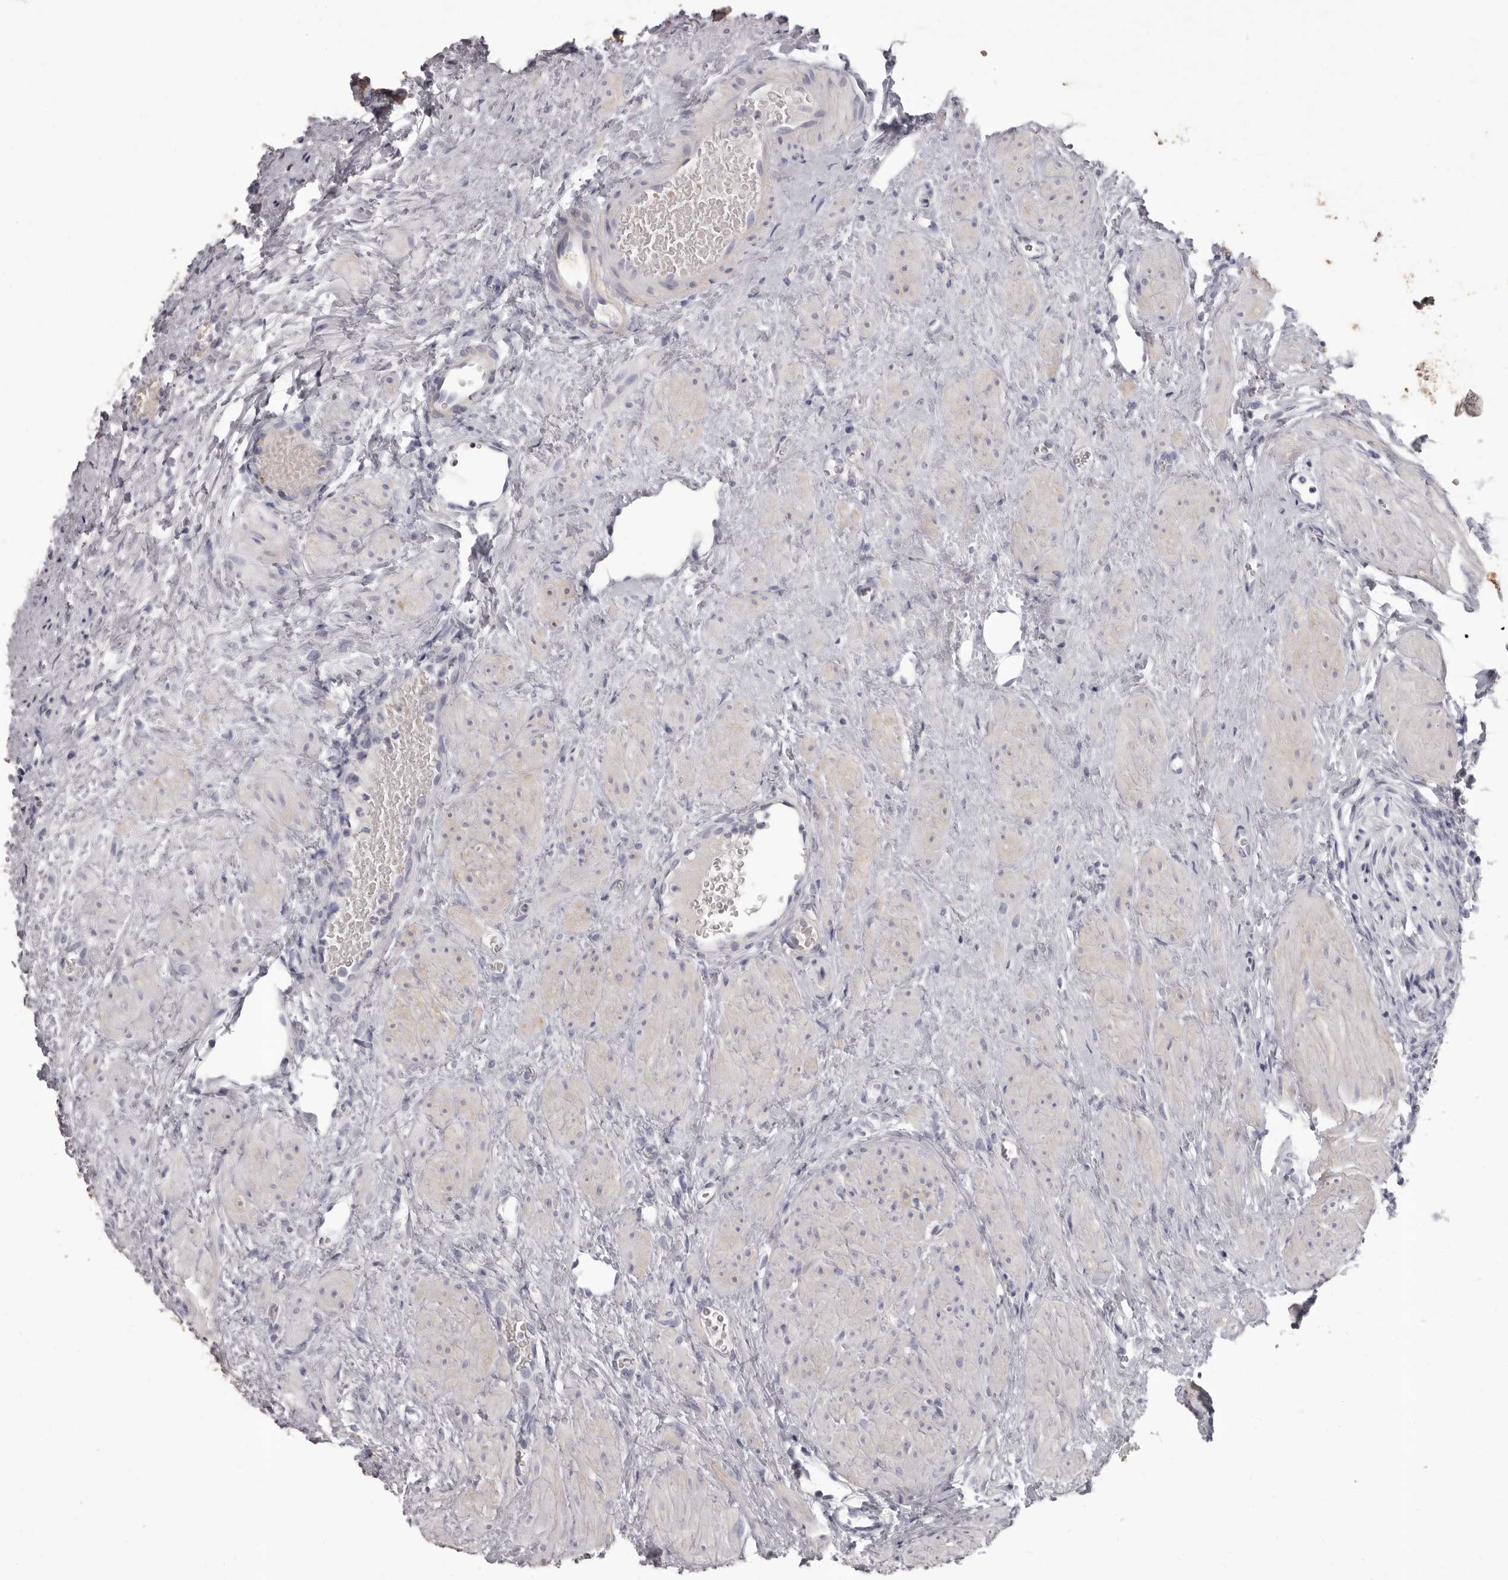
{"staining": {"intensity": "moderate", "quantity": ">75%", "location": "cytoplasmic/membranous"}, "tissue": "ovary", "cell_type": "Follicle cells", "image_type": "normal", "snomed": [{"axis": "morphology", "description": "Normal tissue, NOS"}, {"axis": "morphology", "description": "Cyst, NOS"}, {"axis": "topography", "description": "Ovary"}], "caption": "This histopathology image demonstrates immunohistochemistry (IHC) staining of benign ovary, with medium moderate cytoplasmic/membranous positivity in approximately >75% of follicle cells.", "gene": "APEH", "patient": {"sex": "female", "age": 33}}